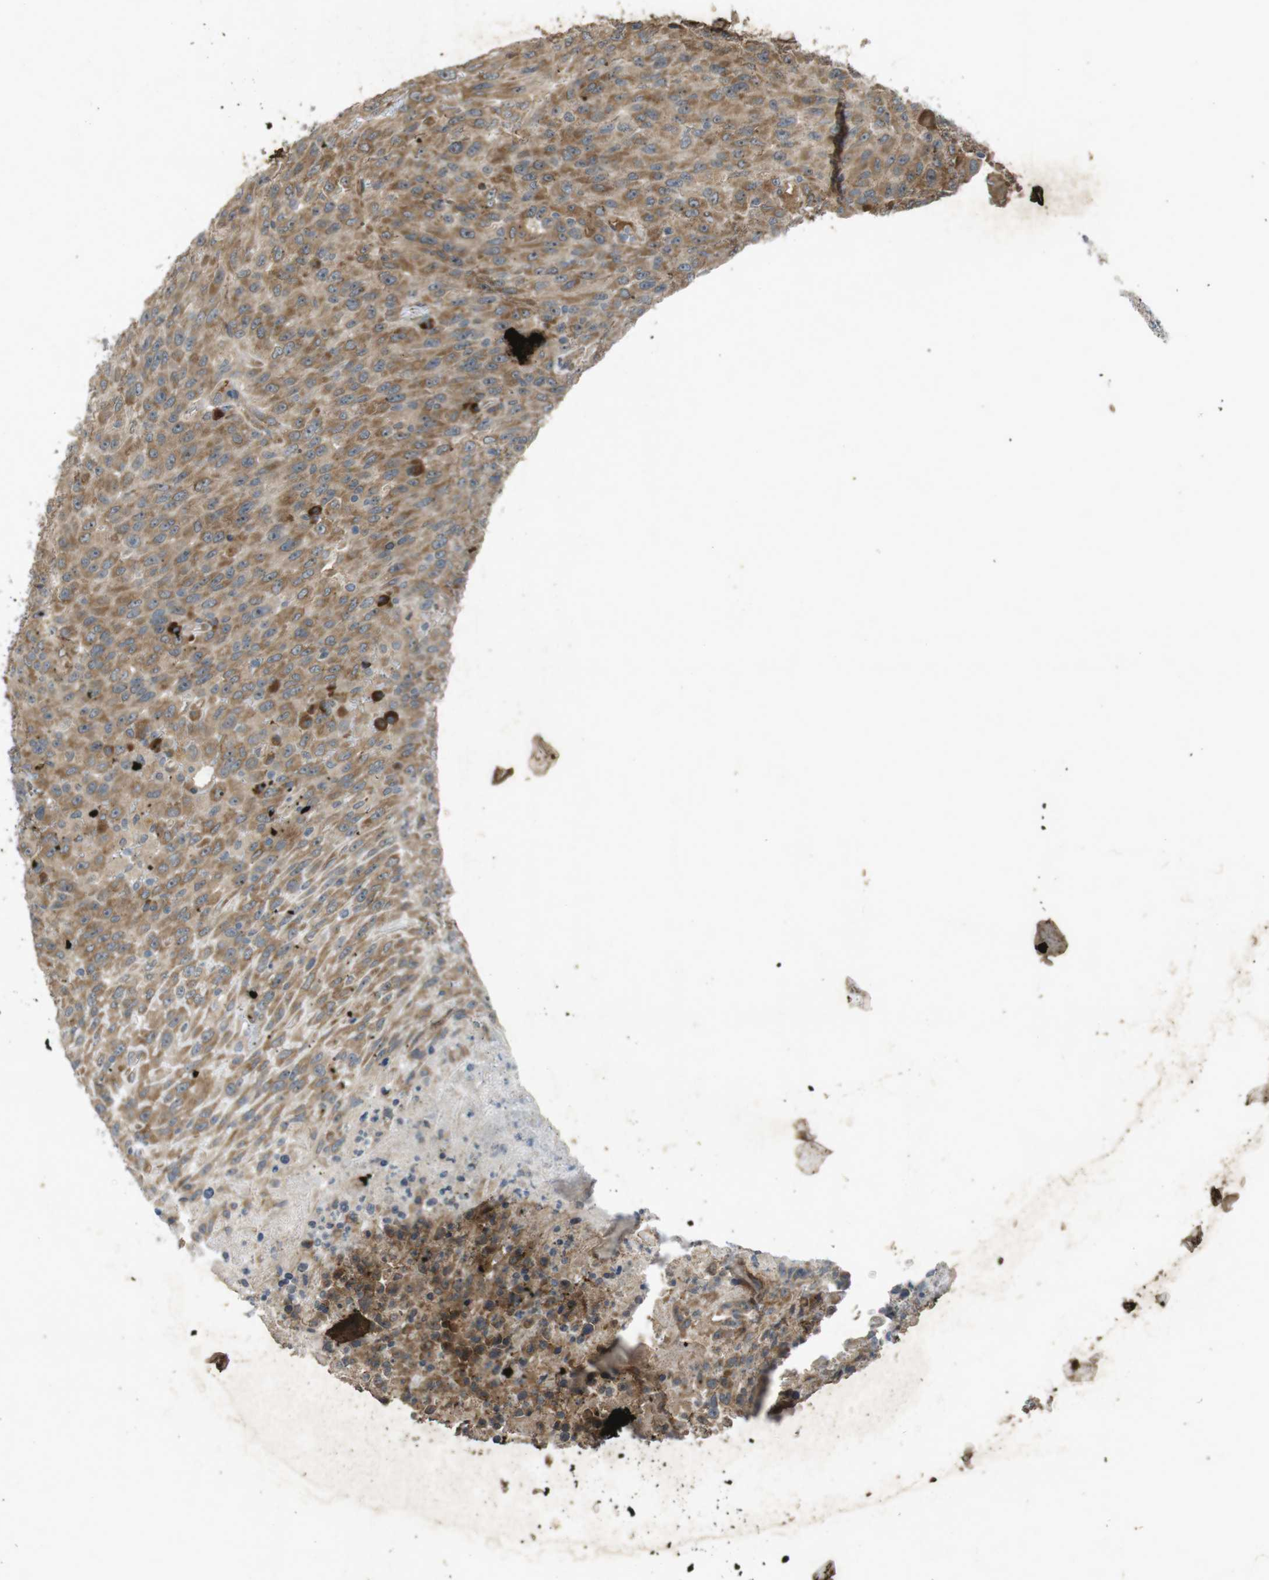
{"staining": {"intensity": "moderate", "quantity": ">75%", "location": "cytoplasmic/membranous"}, "tissue": "urothelial cancer", "cell_type": "Tumor cells", "image_type": "cancer", "snomed": [{"axis": "morphology", "description": "Urothelial carcinoma, High grade"}, {"axis": "topography", "description": "Urinary bladder"}], "caption": "Immunohistochemical staining of human urothelial carcinoma (high-grade) reveals medium levels of moderate cytoplasmic/membranous expression in approximately >75% of tumor cells.", "gene": "FLCN", "patient": {"sex": "male", "age": 66}}